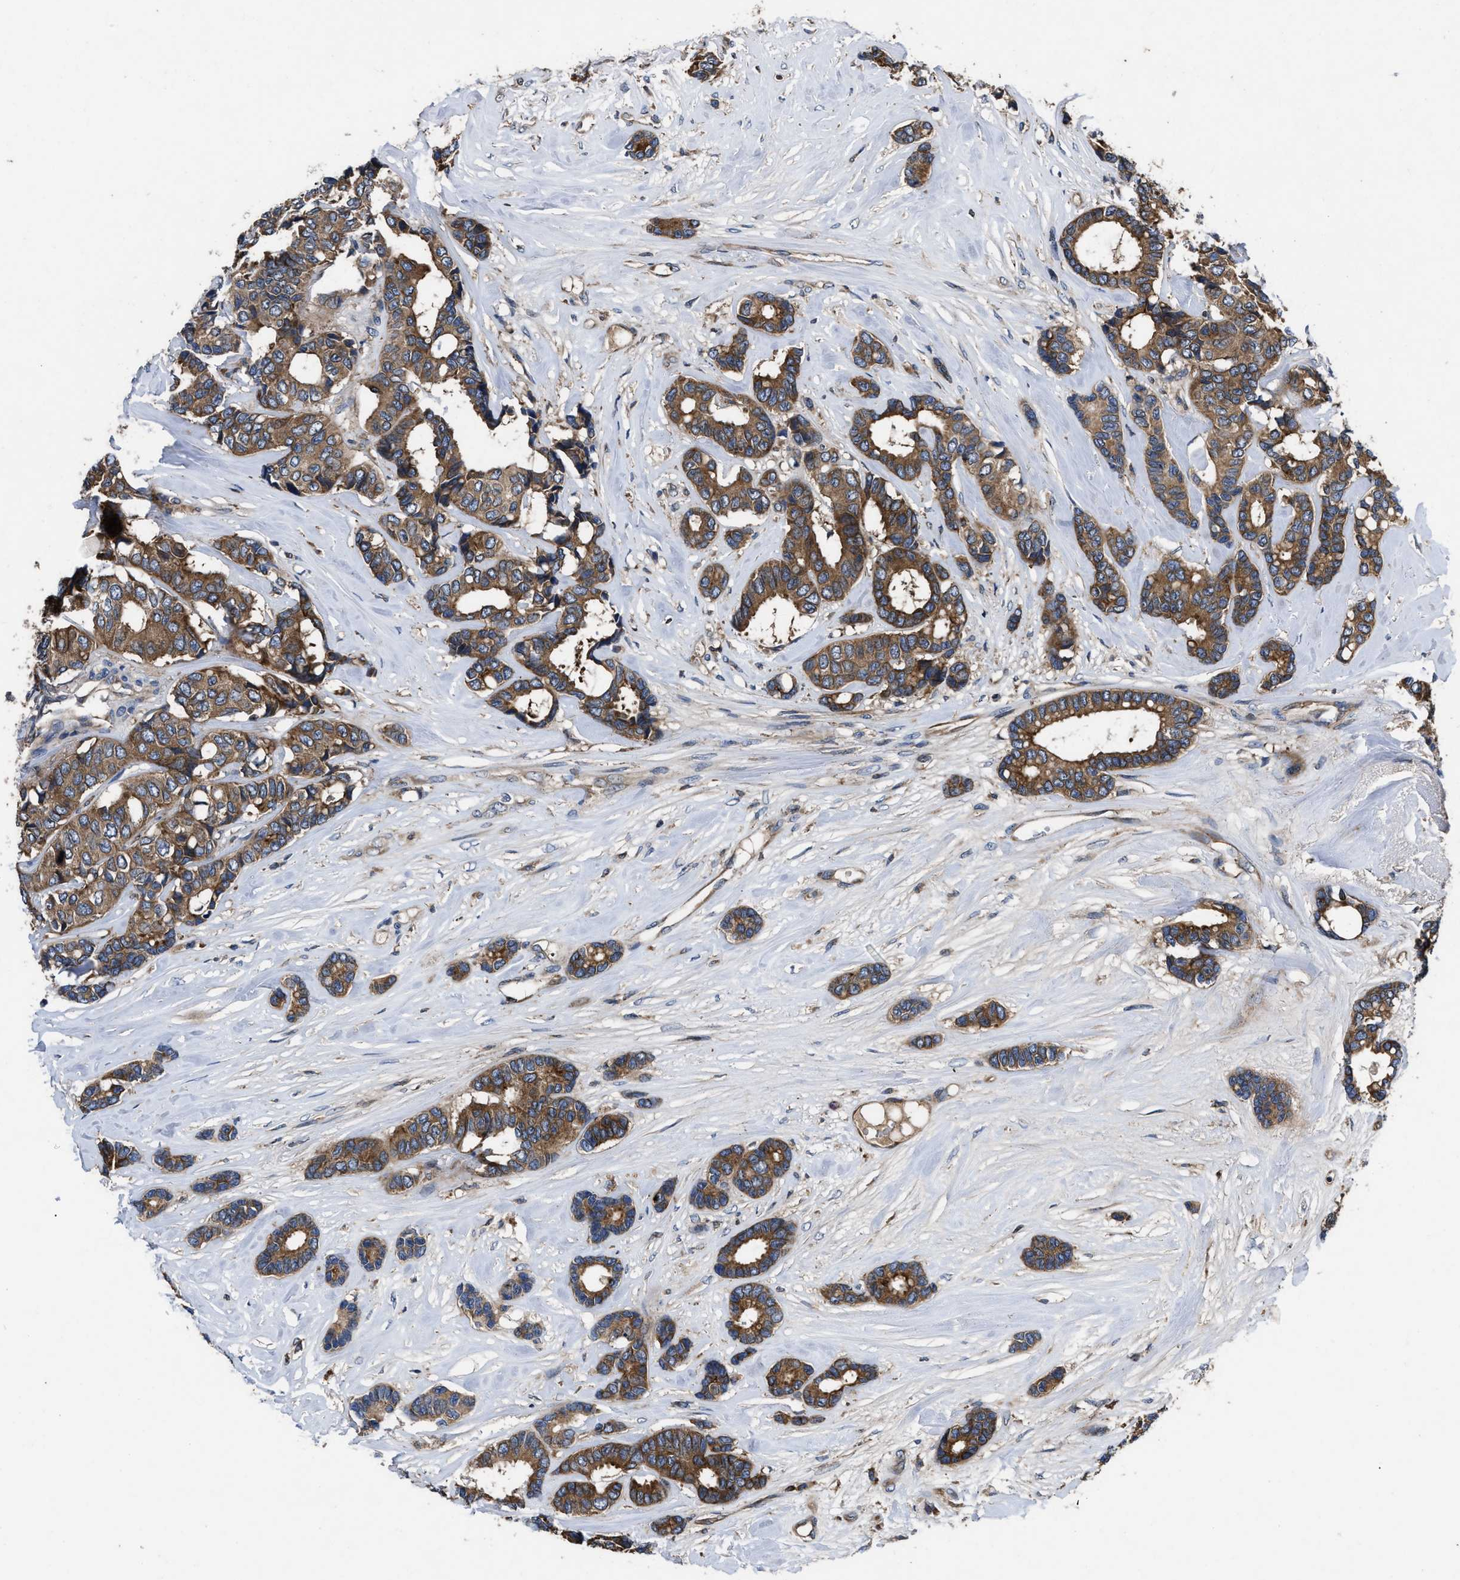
{"staining": {"intensity": "moderate", "quantity": ">75%", "location": "cytoplasmic/membranous"}, "tissue": "breast cancer", "cell_type": "Tumor cells", "image_type": "cancer", "snomed": [{"axis": "morphology", "description": "Duct carcinoma"}, {"axis": "topography", "description": "Breast"}], "caption": "A high-resolution micrograph shows immunohistochemistry staining of breast infiltrating ductal carcinoma, which reveals moderate cytoplasmic/membranous positivity in about >75% of tumor cells.", "gene": "YBEY", "patient": {"sex": "female", "age": 87}}